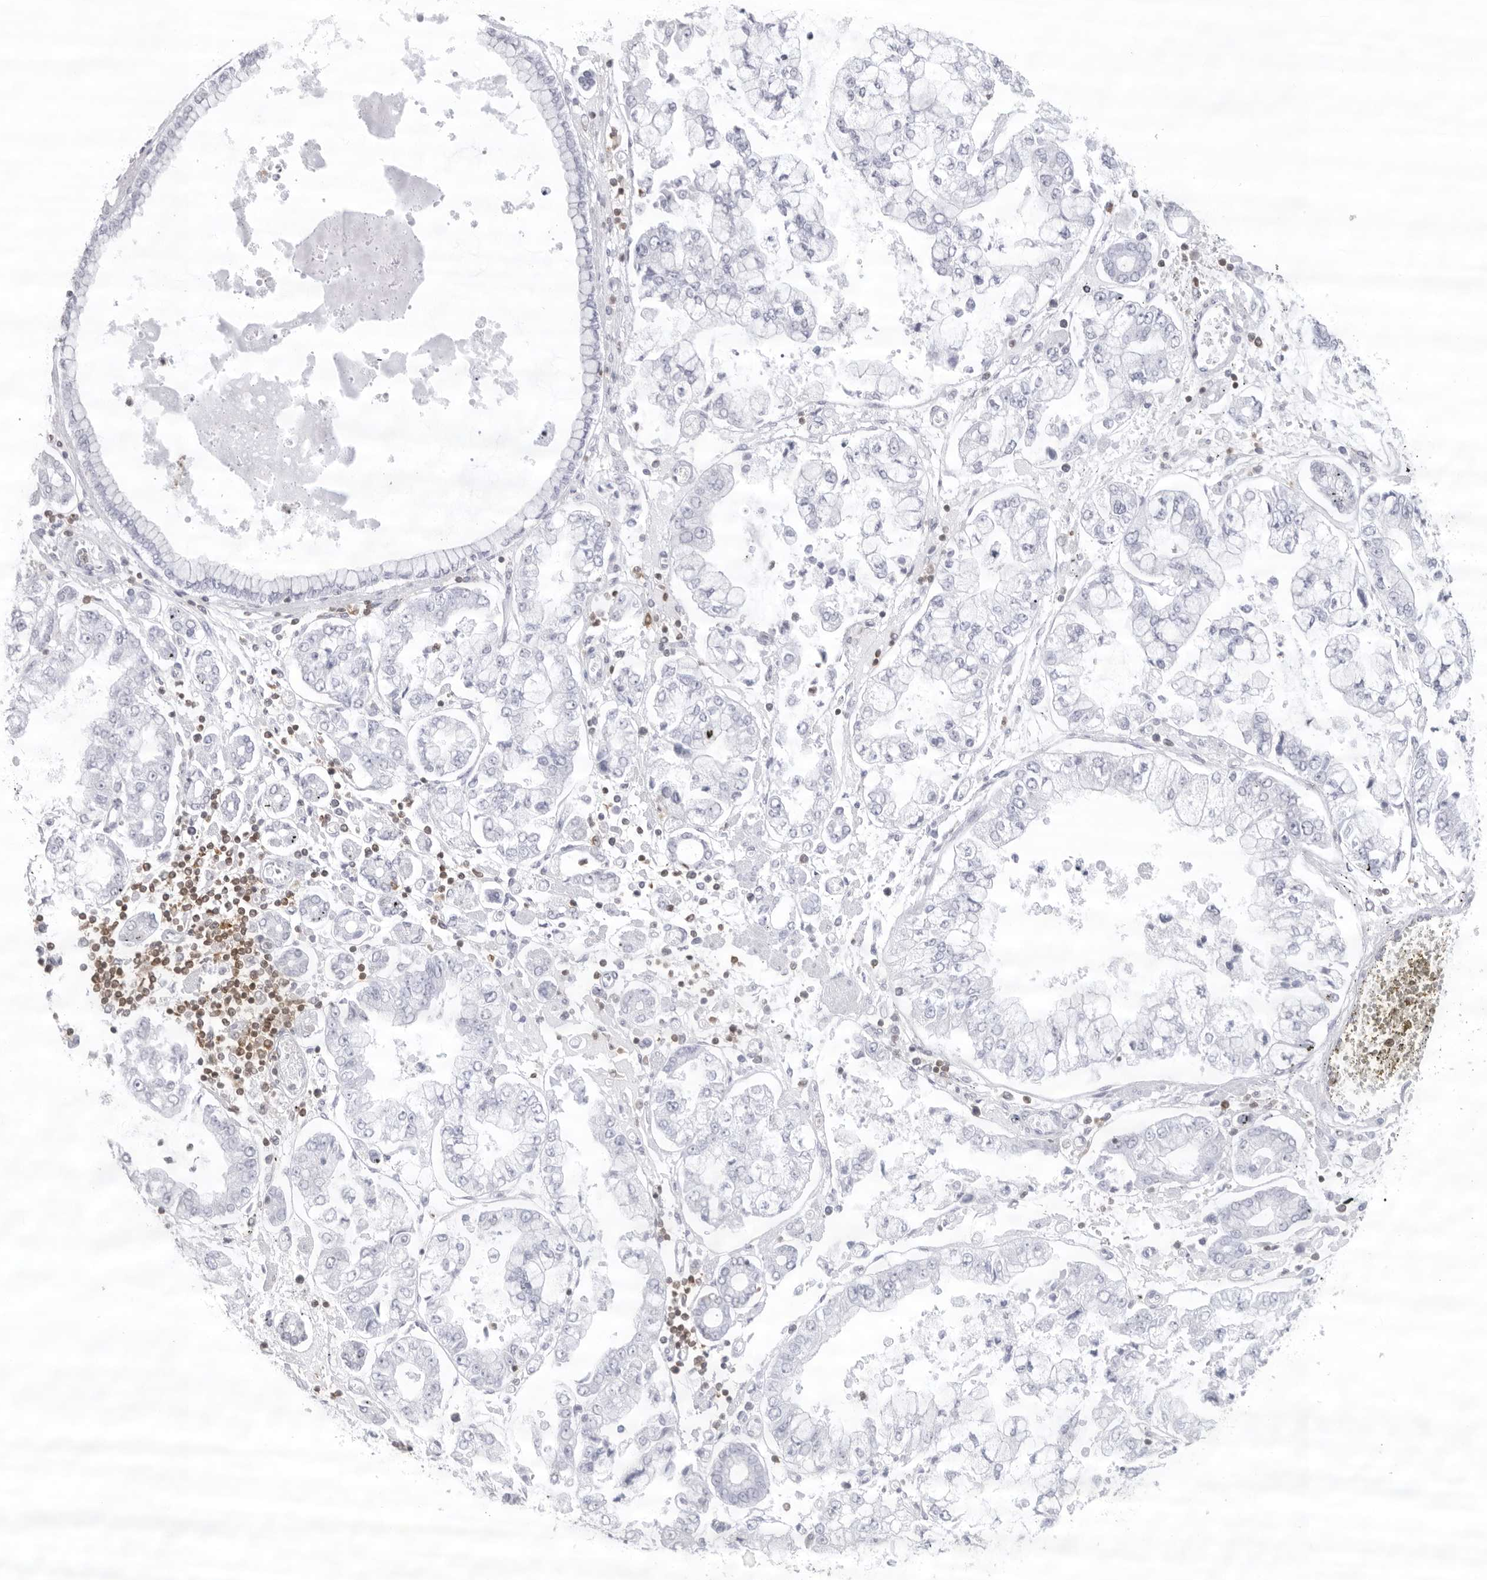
{"staining": {"intensity": "negative", "quantity": "none", "location": "none"}, "tissue": "stomach cancer", "cell_type": "Tumor cells", "image_type": "cancer", "snomed": [{"axis": "morphology", "description": "Adenocarcinoma, NOS"}, {"axis": "topography", "description": "Stomach"}], "caption": "Immunohistochemistry image of human stomach cancer stained for a protein (brown), which displays no positivity in tumor cells.", "gene": "FMNL1", "patient": {"sex": "male", "age": 76}}